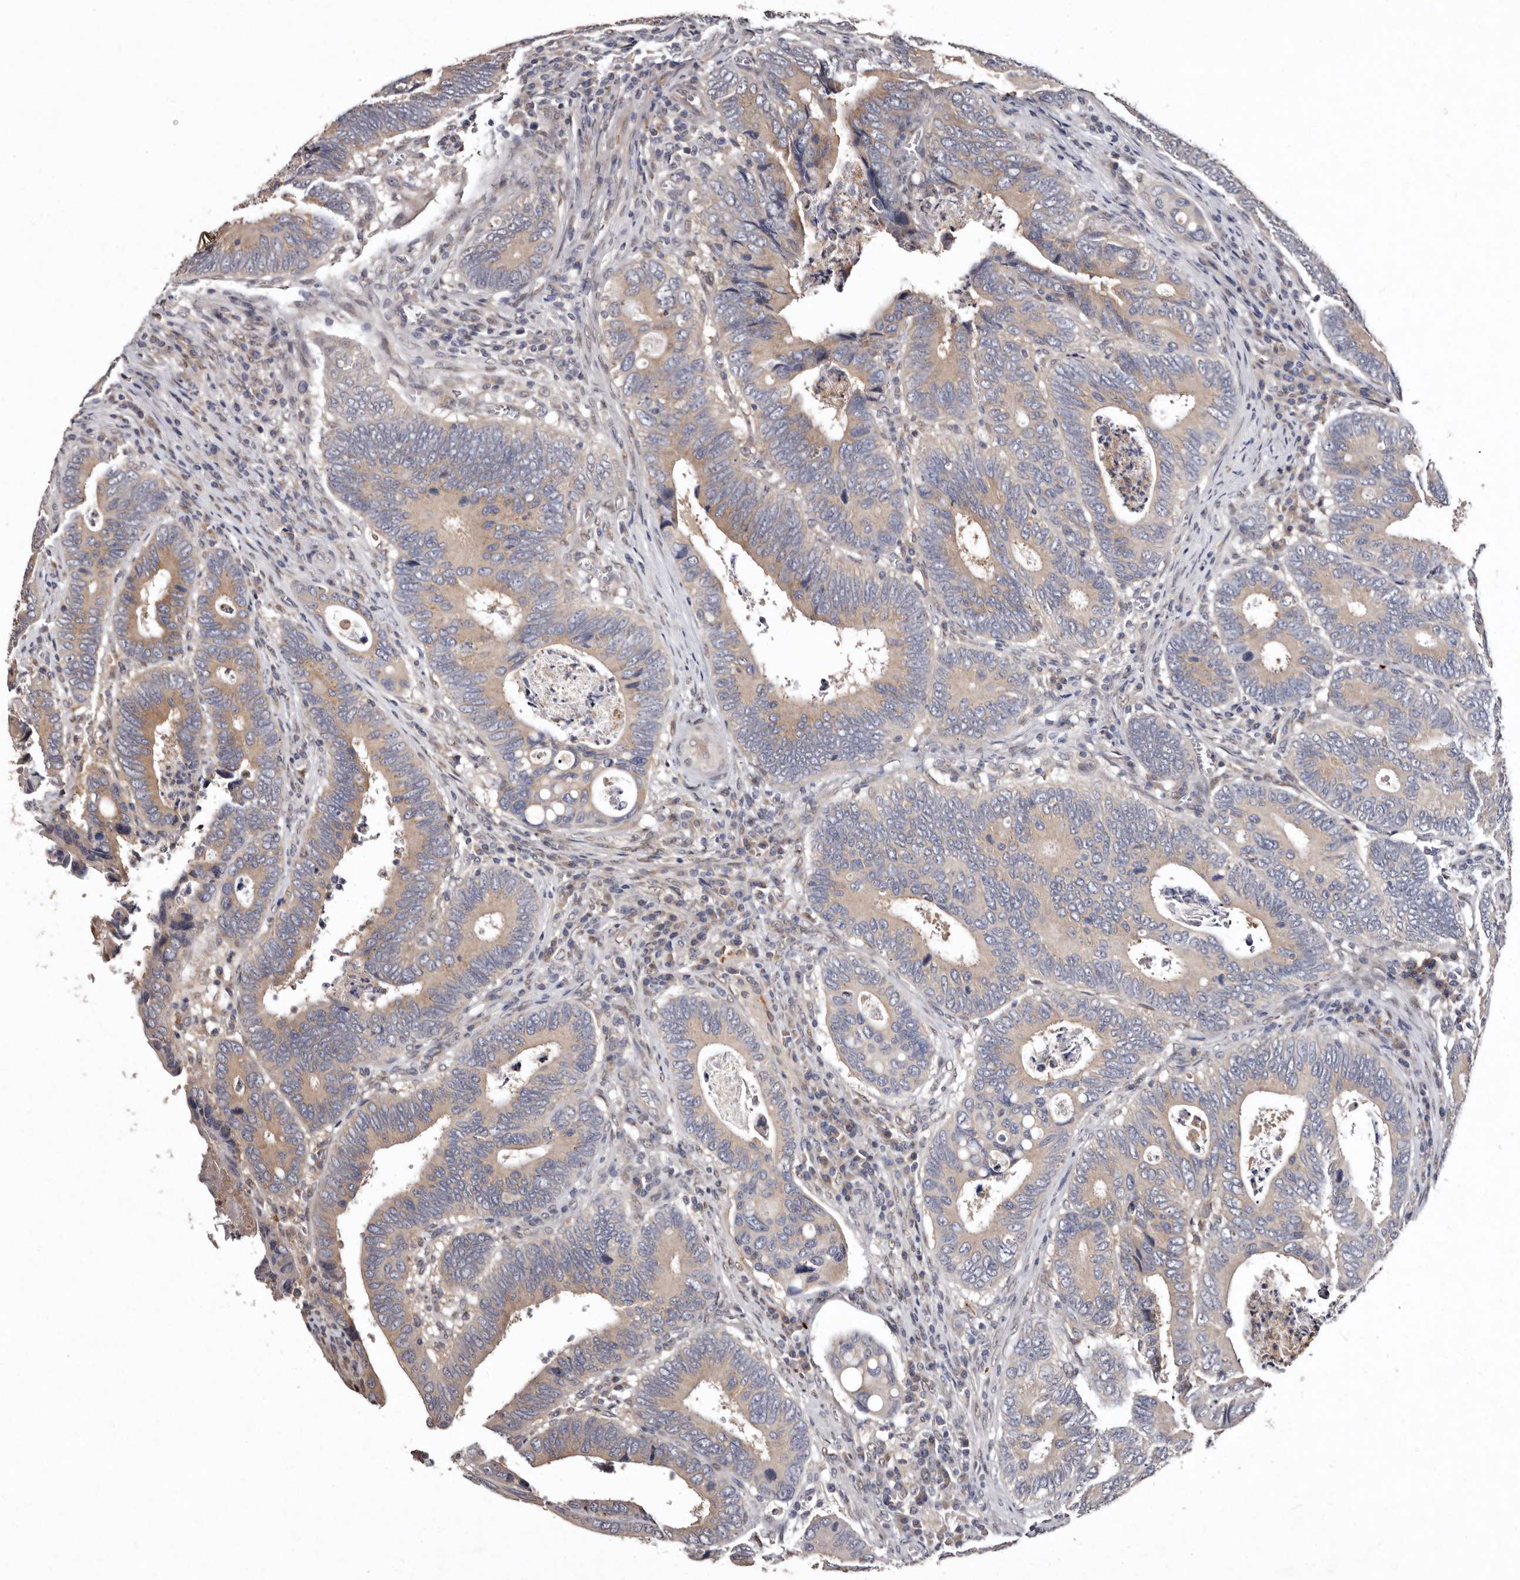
{"staining": {"intensity": "moderate", "quantity": ">75%", "location": "cytoplasmic/membranous"}, "tissue": "colorectal cancer", "cell_type": "Tumor cells", "image_type": "cancer", "snomed": [{"axis": "morphology", "description": "Adenocarcinoma, NOS"}, {"axis": "topography", "description": "Colon"}], "caption": "Immunohistochemistry (IHC) of colorectal adenocarcinoma reveals medium levels of moderate cytoplasmic/membranous staining in about >75% of tumor cells.", "gene": "FAM91A1", "patient": {"sex": "male", "age": 72}}